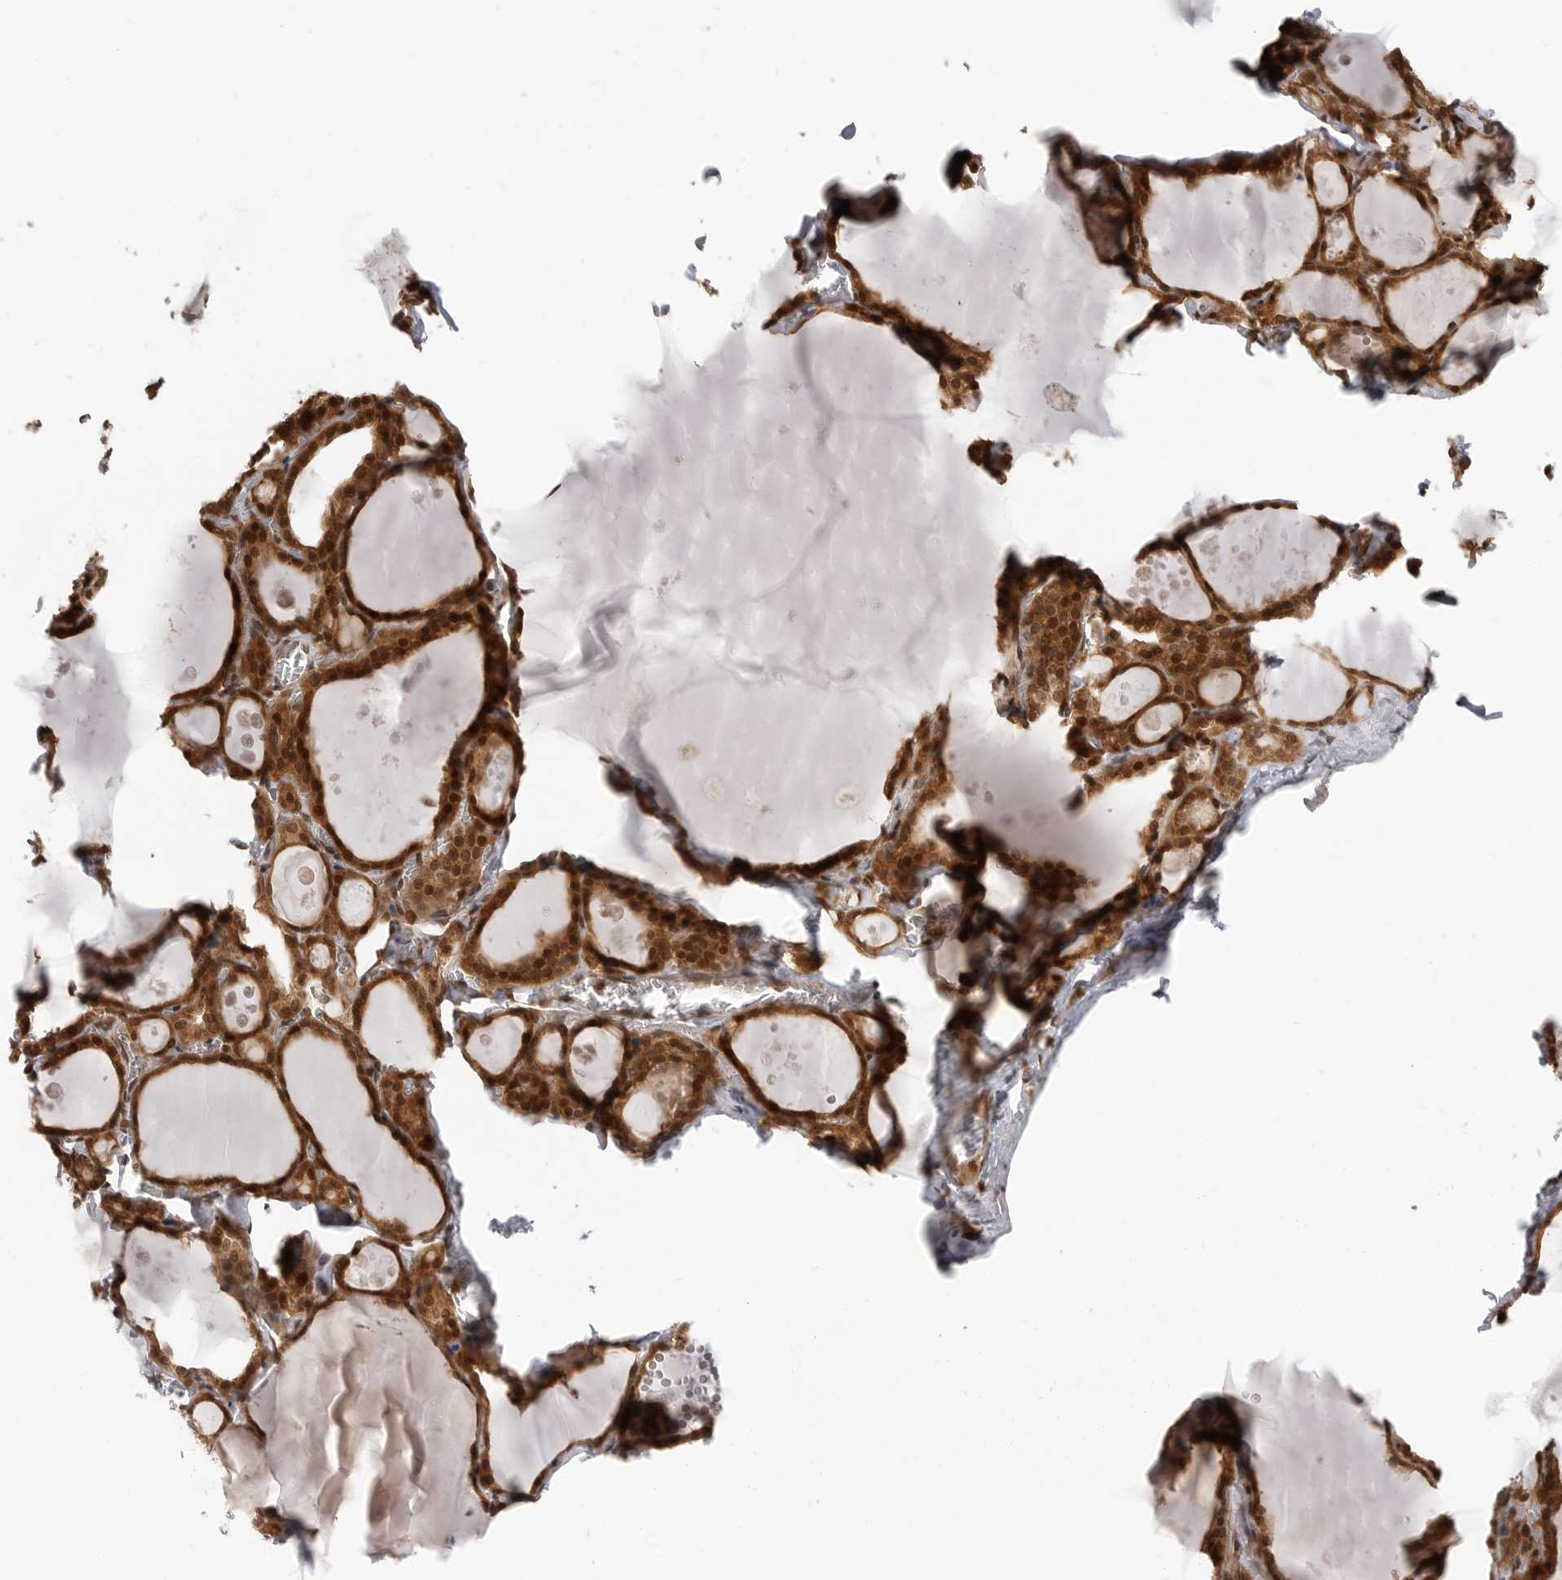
{"staining": {"intensity": "strong", "quantity": ">75%", "location": "cytoplasmic/membranous,nuclear"}, "tissue": "thyroid gland", "cell_type": "Glandular cells", "image_type": "normal", "snomed": [{"axis": "morphology", "description": "Normal tissue, NOS"}, {"axis": "topography", "description": "Thyroid gland"}], "caption": "Brown immunohistochemical staining in normal human thyroid gland displays strong cytoplasmic/membranous,nuclear expression in approximately >75% of glandular cells.", "gene": "SZRD1", "patient": {"sex": "male", "age": 56}}